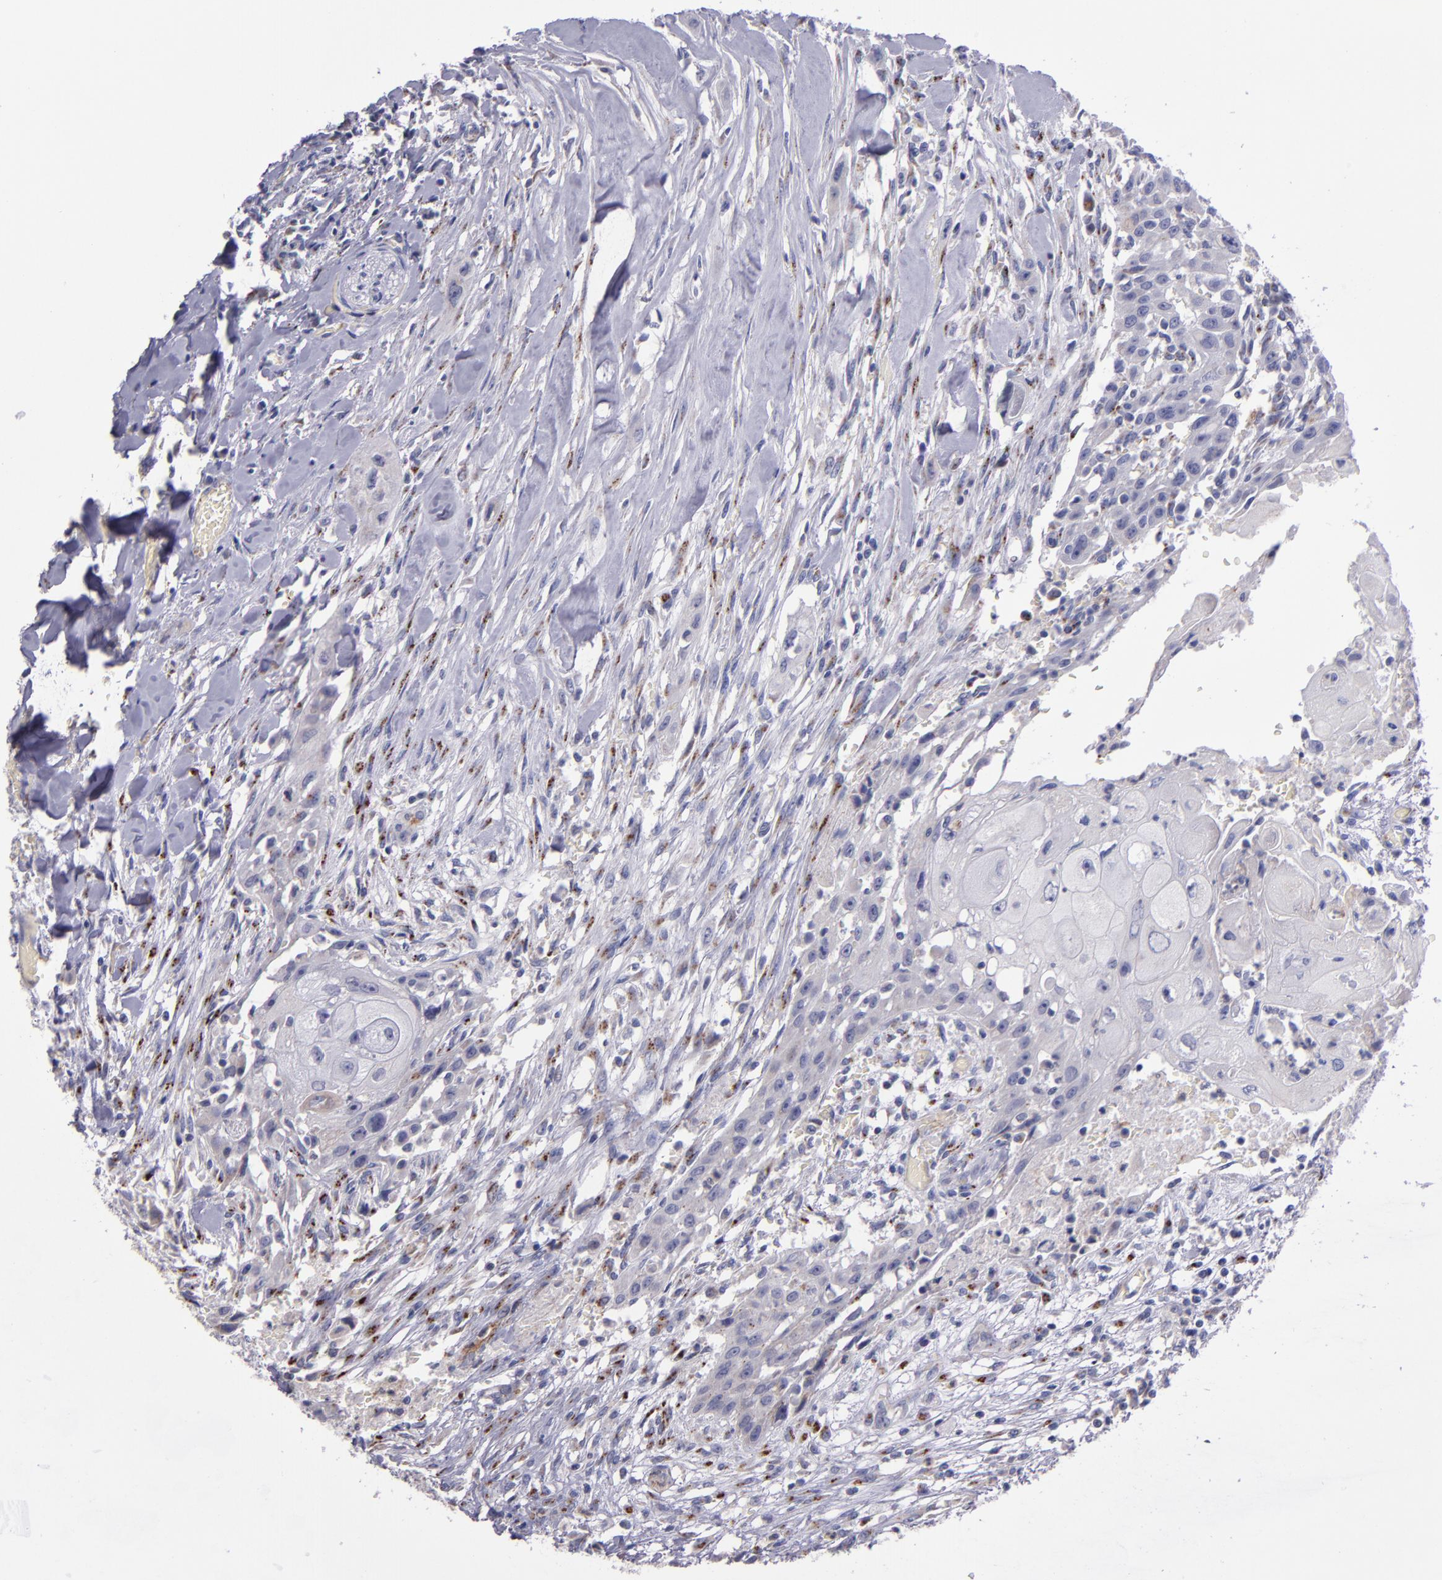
{"staining": {"intensity": "moderate", "quantity": "<25%", "location": "cytoplasmic/membranous"}, "tissue": "head and neck cancer", "cell_type": "Tumor cells", "image_type": "cancer", "snomed": [{"axis": "morphology", "description": "Neoplasm, malignant, NOS"}, {"axis": "topography", "description": "Salivary gland"}, {"axis": "topography", "description": "Head-Neck"}], "caption": "Head and neck cancer tissue shows moderate cytoplasmic/membranous positivity in about <25% of tumor cells, visualized by immunohistochemistry.", "gene": "RAB41", "patient": {"sex": "male", "age": 43}}